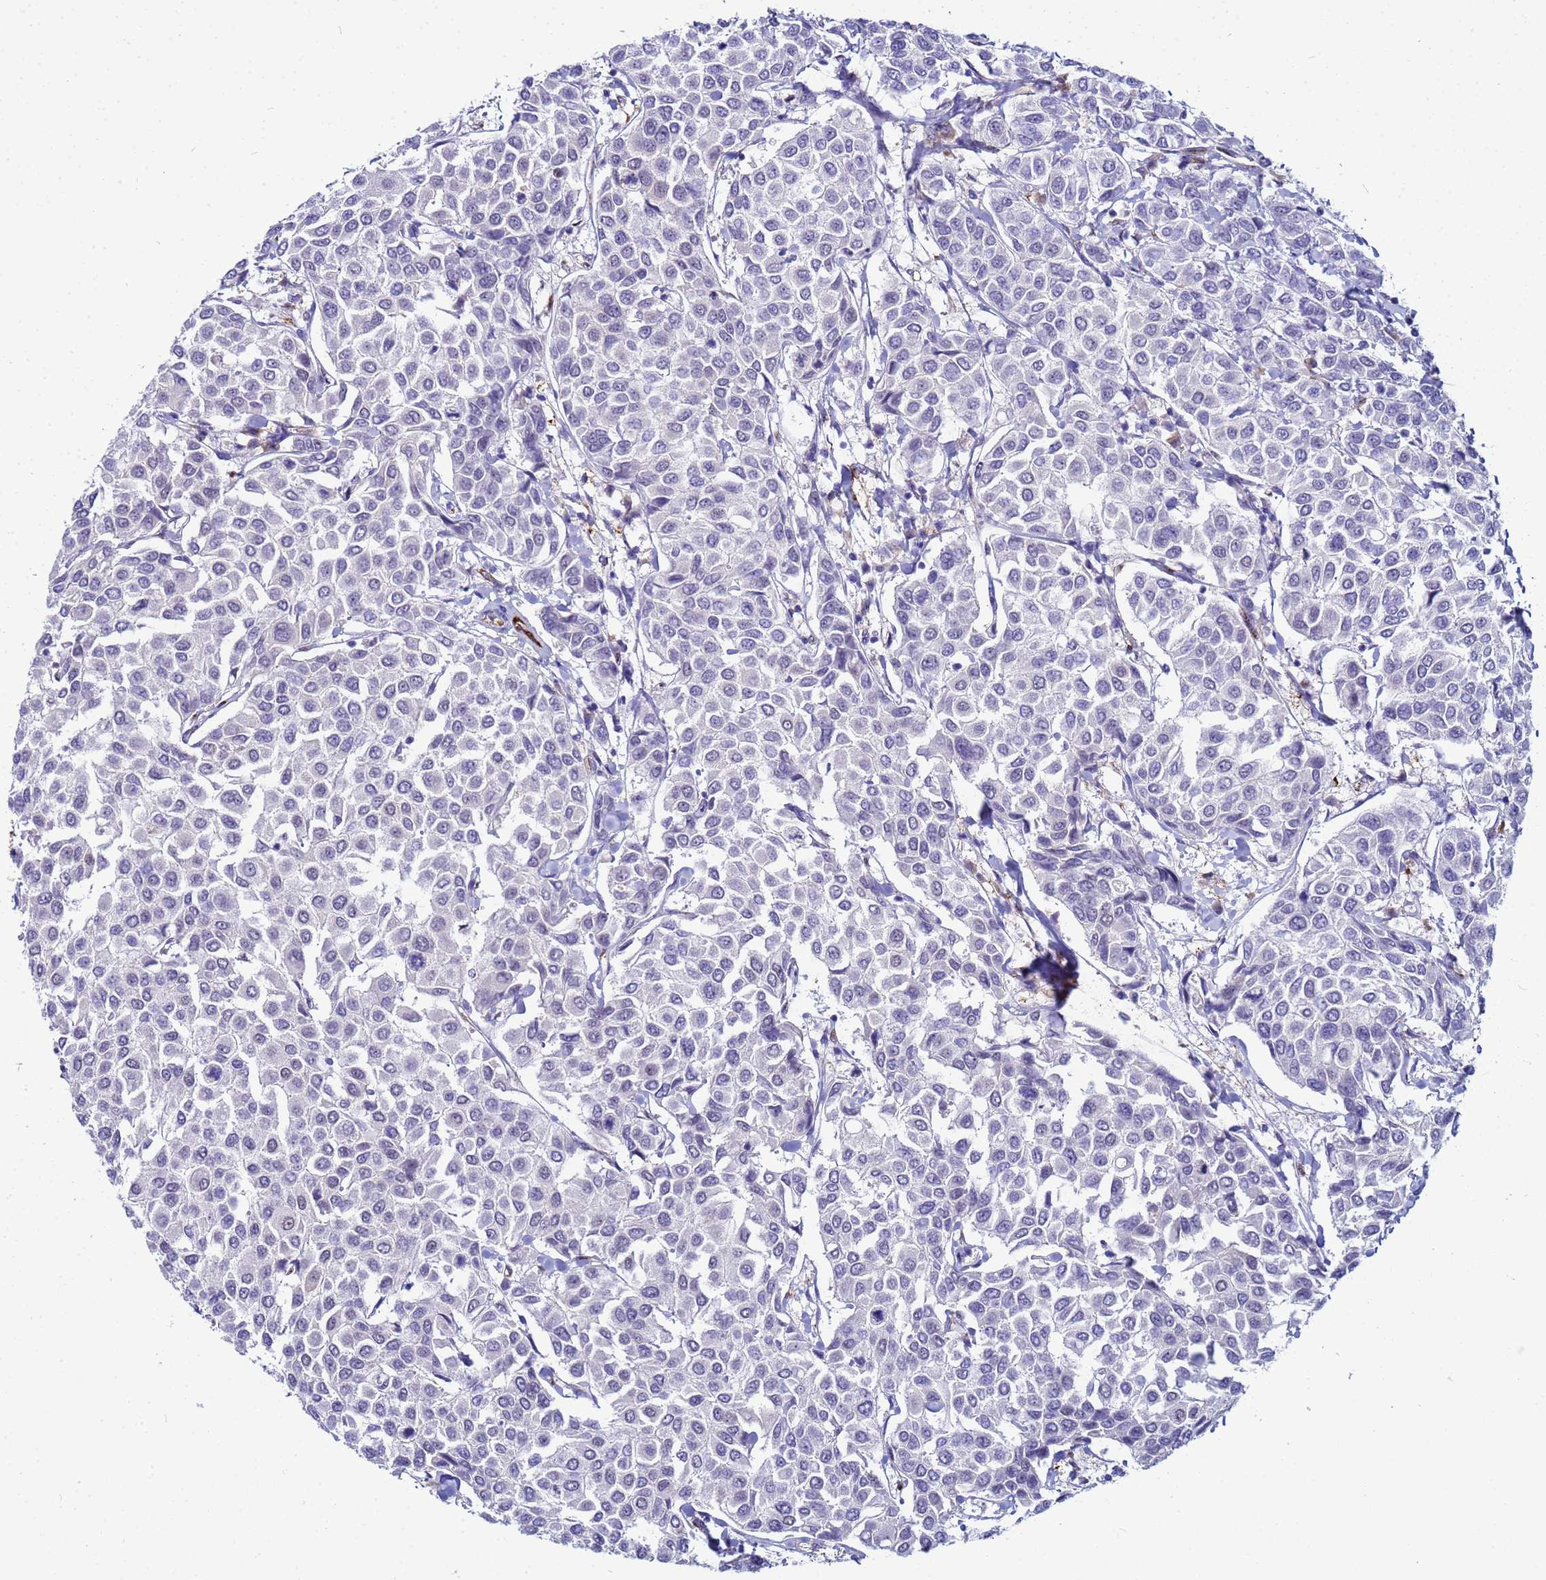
{"staining": {"intensity": "negative", "quantity": "none", "location": "none"}, "tissue": "breast cancer", "cell_type": "Tumor cells", "image_type": "cancer", "snomed": [{"axis": "morphology", "description": "Duct carcinoma"}, {"axis": "topography", "description": "Breast"}], "caption": "Infiltrating ductal carcinoma (breast) stained for a protein using immunohistochemistry (IHC) demonstrates no expression tumor cells.", "gene": "SLC25A37", "patient": {"sex": "female", "age": 55}}